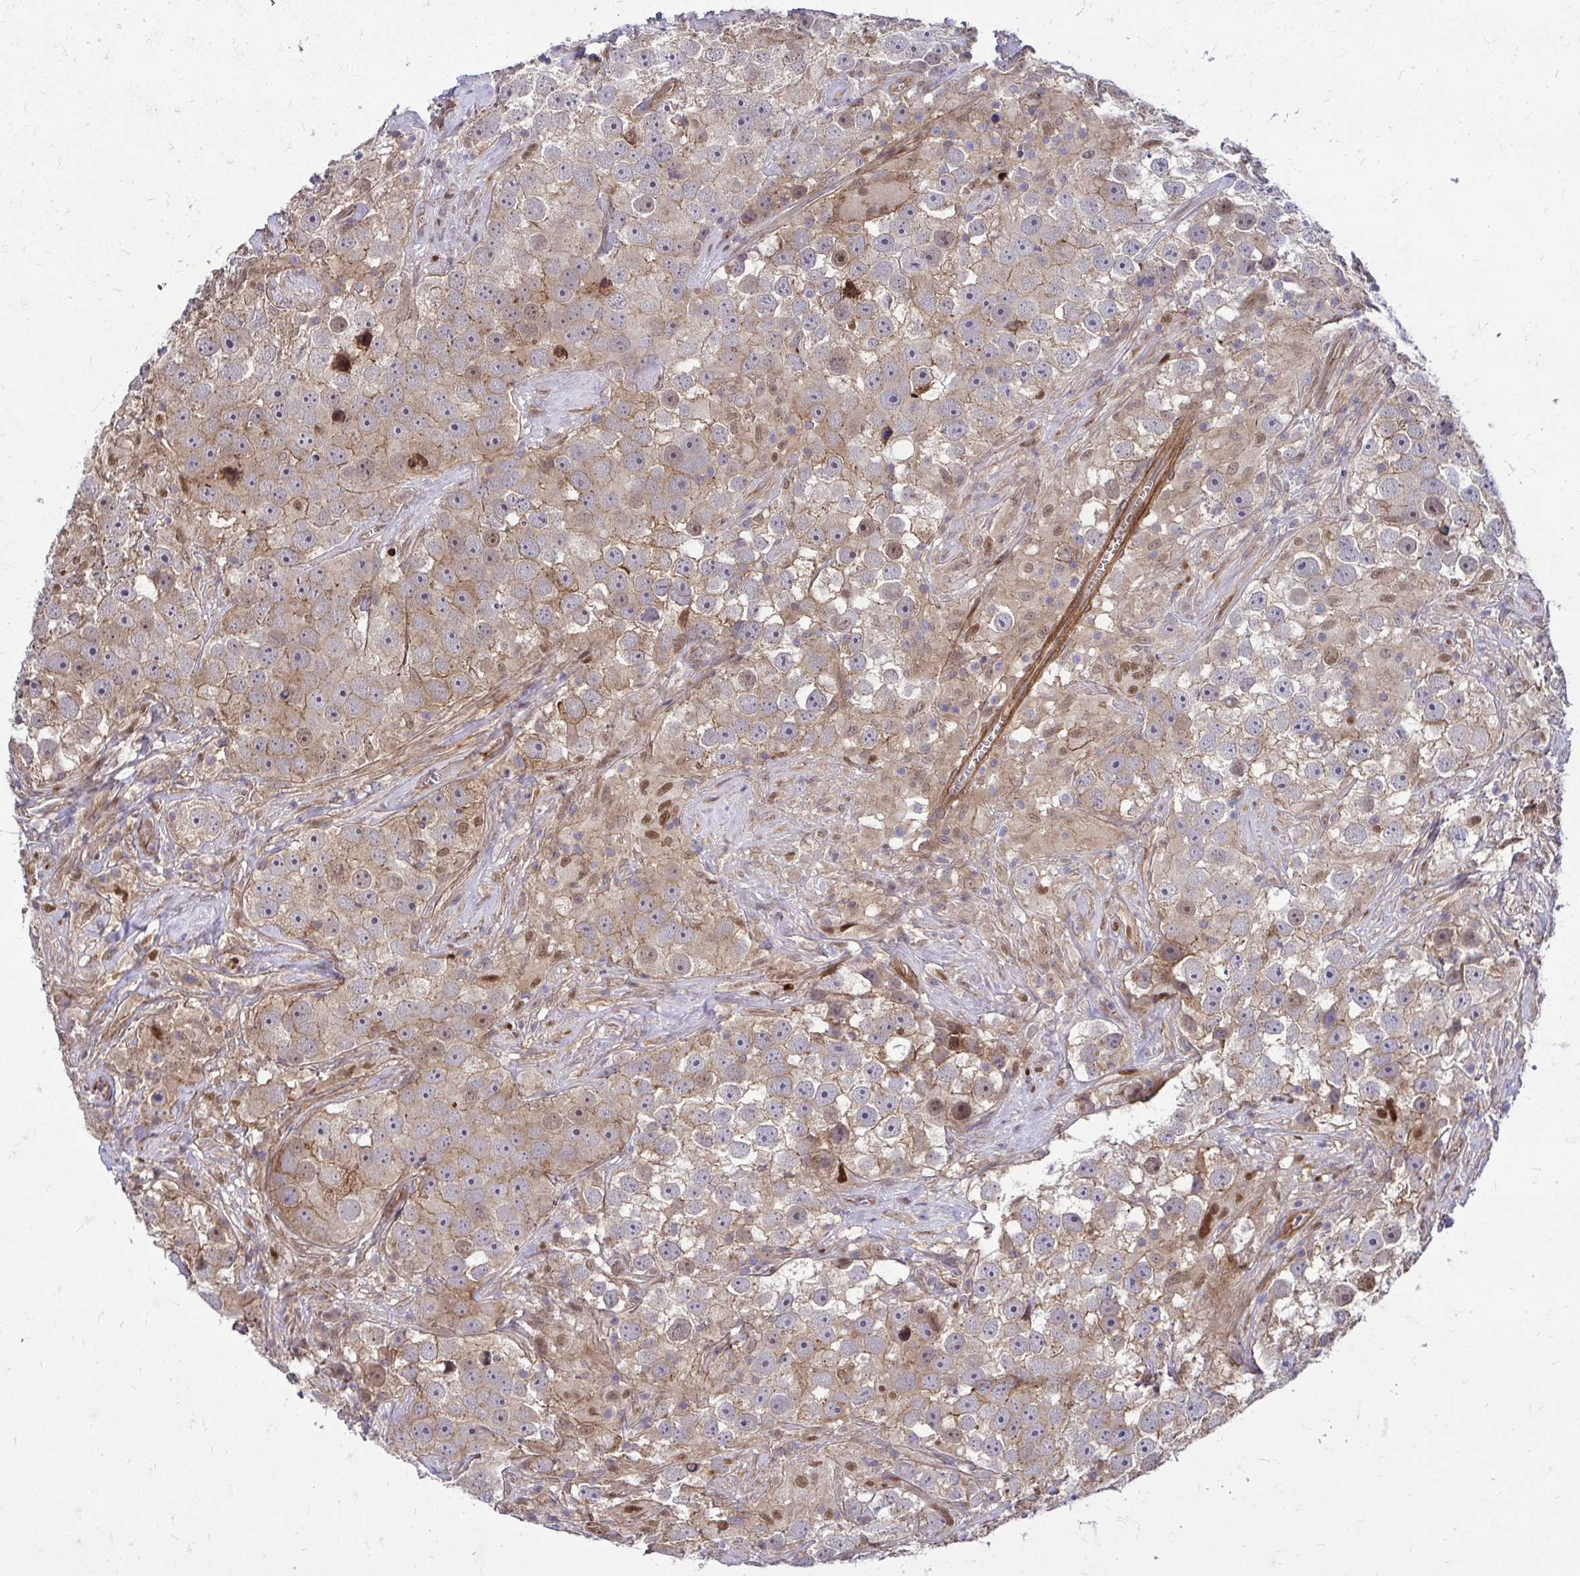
{"staining": {"intensity": "weak", "quantity": "25%-75%", "location": "cytoplasmic/membranous"}, "tissue": "testis cancer", "cell_type": "Tumor cells", "image_type": "cancer", "snomed": [{"axis": "morphology", "description": "Seminoma, NOS"}, {"axis": "topography", "description": "Testis"}], "caption": "Immunohistochemical staining of human testis seminoma demonstrates low levels of weak cytoplasmic/membranous protein staining in approximately 25%-75% of tumor cells.", "gene": "TRIP6", "patient": {"sex": "male", "age": 49}}